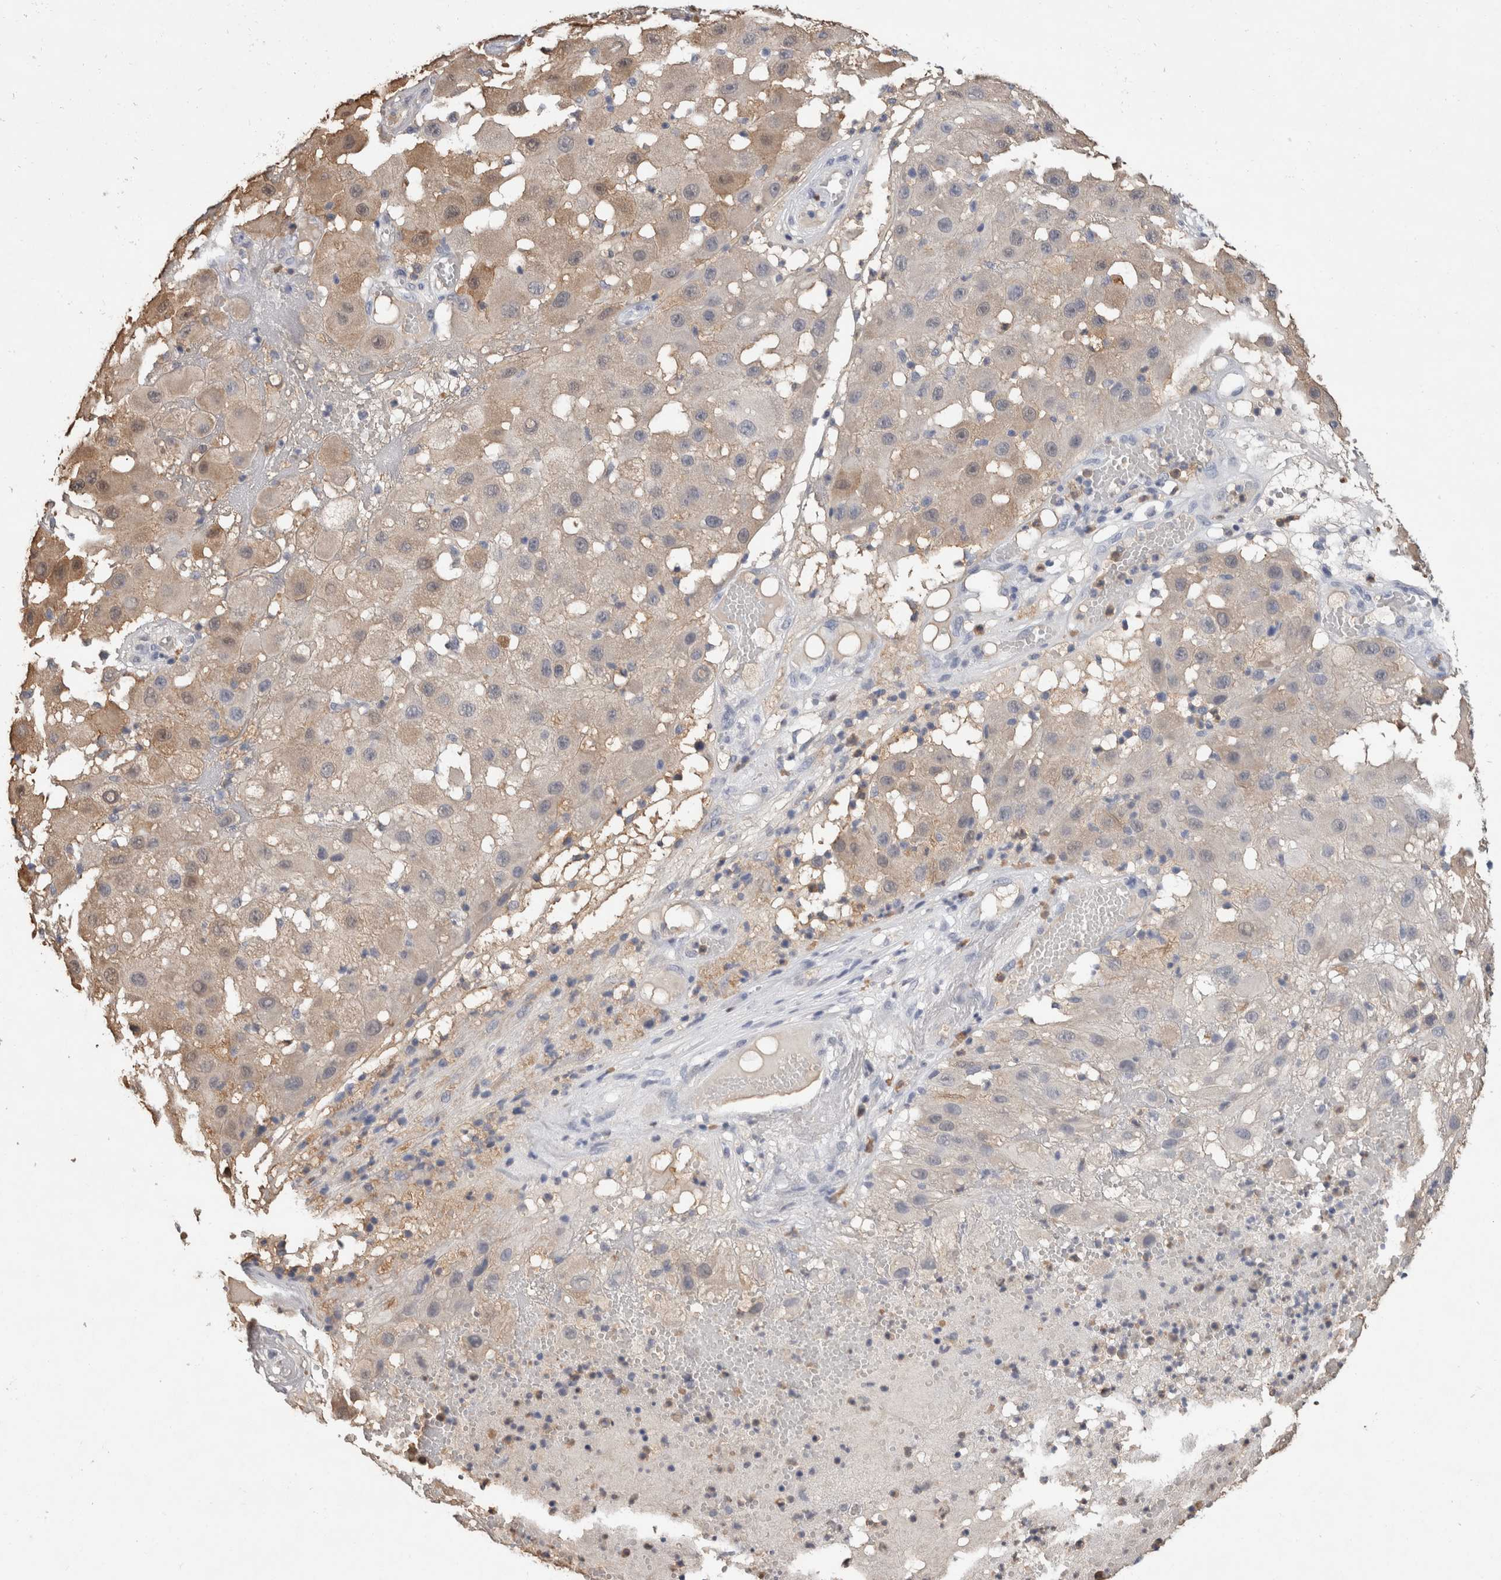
{"staining": {"intensity": "moderate", "quantity": "<25%", "location": "cytoplasmic/membranous"}, "tissue": "melanoma", "cell_type": "Tumor cells", "image_type": "cancer", "snomed": [{"axis": "morphology", "description": "Malignant melanoma, NOS"}, {"axis": "topography", "description": "Skin"}], "caption": "Protein expression analysis of human melanoma reveals moderate cytoplasmic/membranous positivity in about <25% of tumor cells. The staining was performed using DAB (3,3'-diaminobenzidine), with brown indicating positive protein expression. Nuclei are stained blue with hematoxylin.", "gene": "FABP7", "patient": {"sex": "female", "age": 81}}